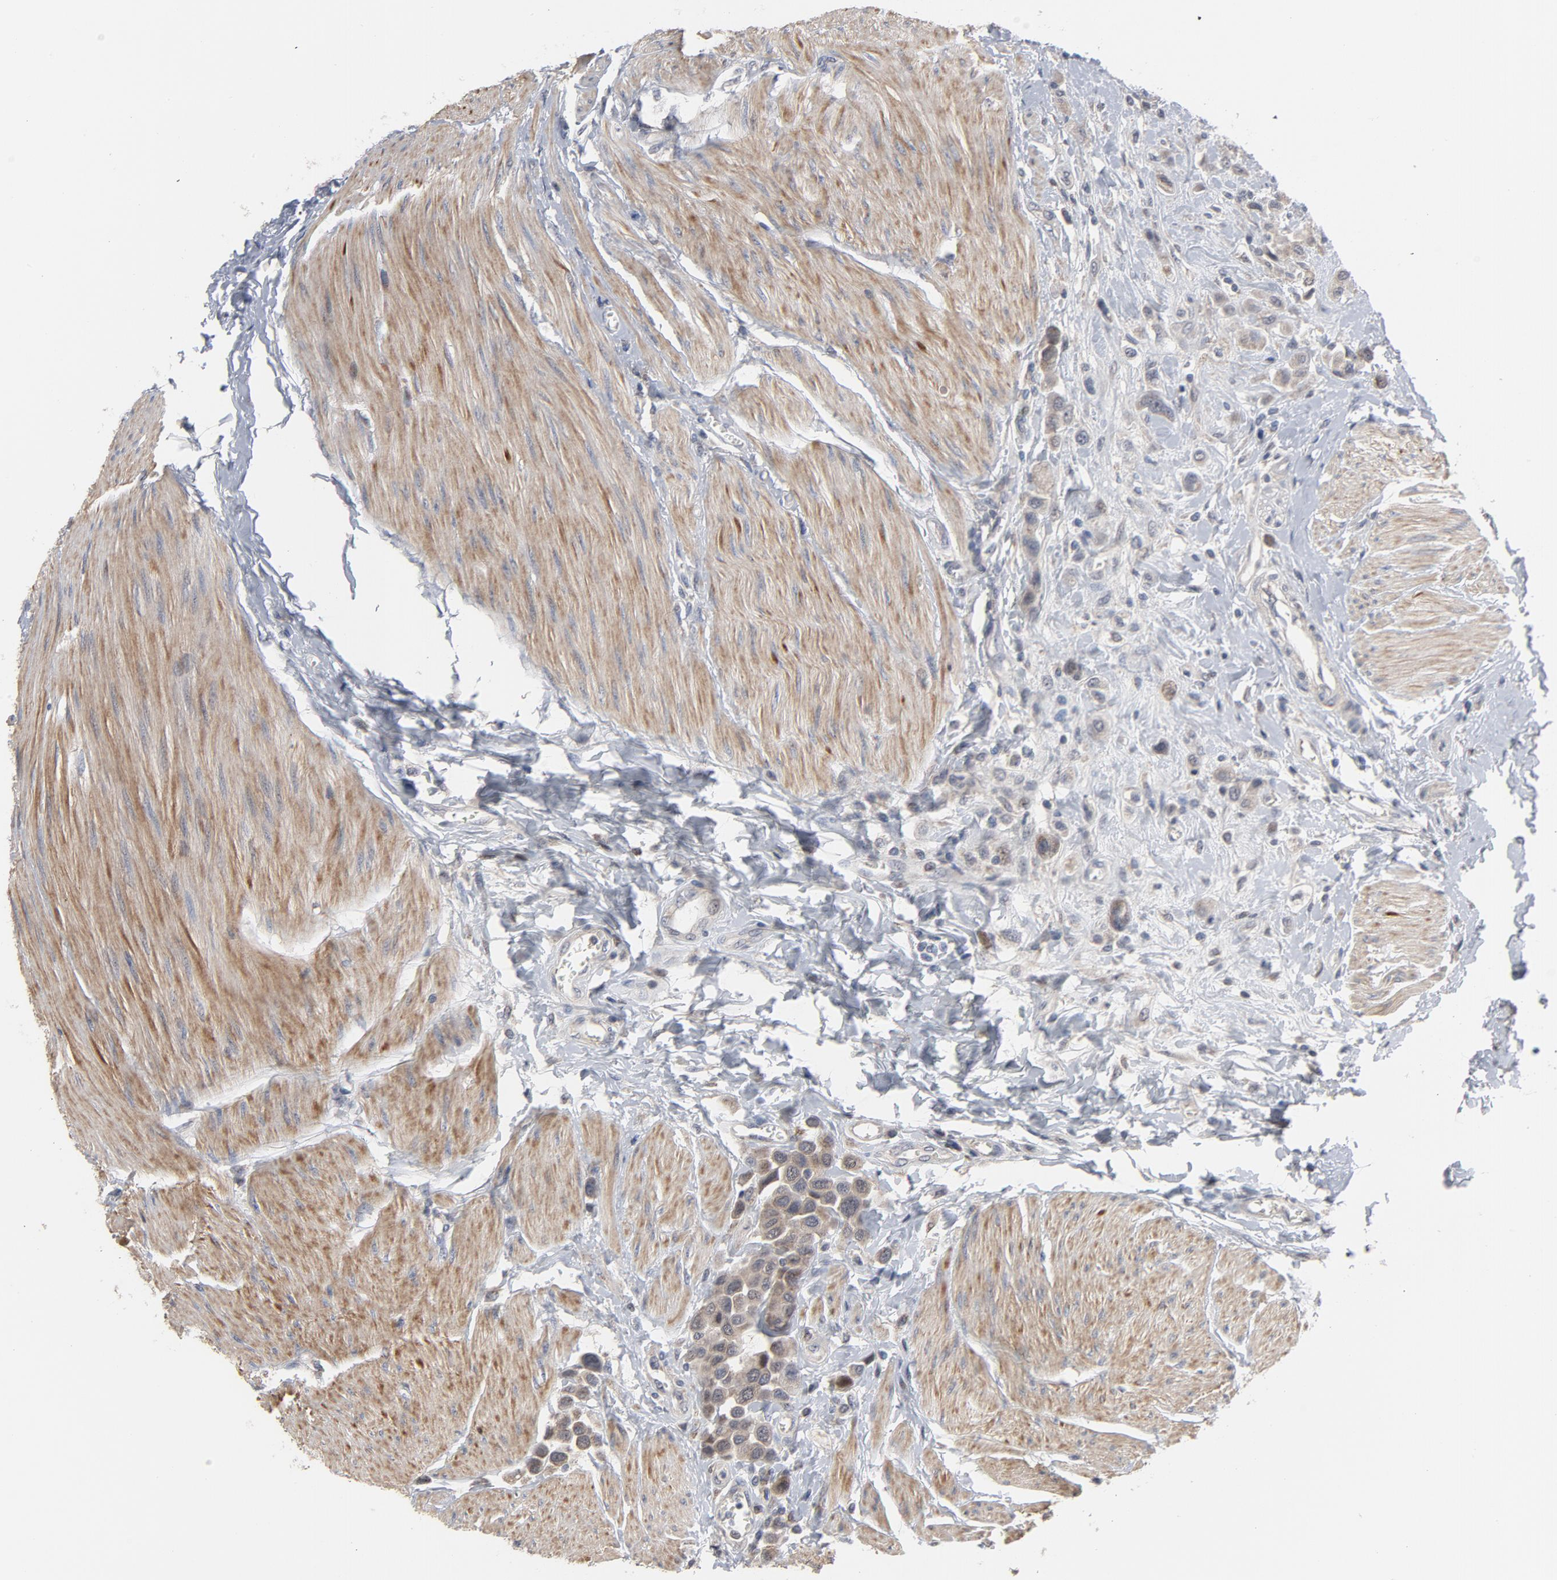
{"staining": {"intensity": "weak", "quantity": "25%-75%", "location": "cytoplasmic/membranous"}, "tissue": "urothelial cancer", "cell_type": "Tumor cells", "image_type": "cancer", "snomed": [{"axis": "morphology", "description": "Urothelial carcinoma, High grade"}, {"axis": "topography", "description": "Urinary bladder"}], "caption": "Immunohistochemistry (IHC) of urothelial carcinoma (high-grade) exhibits low levels of weak cytoplasmic/membranous staining in approximately 25%-75% of tumor cells. Immunohistochemistry stains the protein in brown and the nuclei are stained blue.", "gene": "PPP1R1B", "patient": {"sex": "male", "age": 50}}